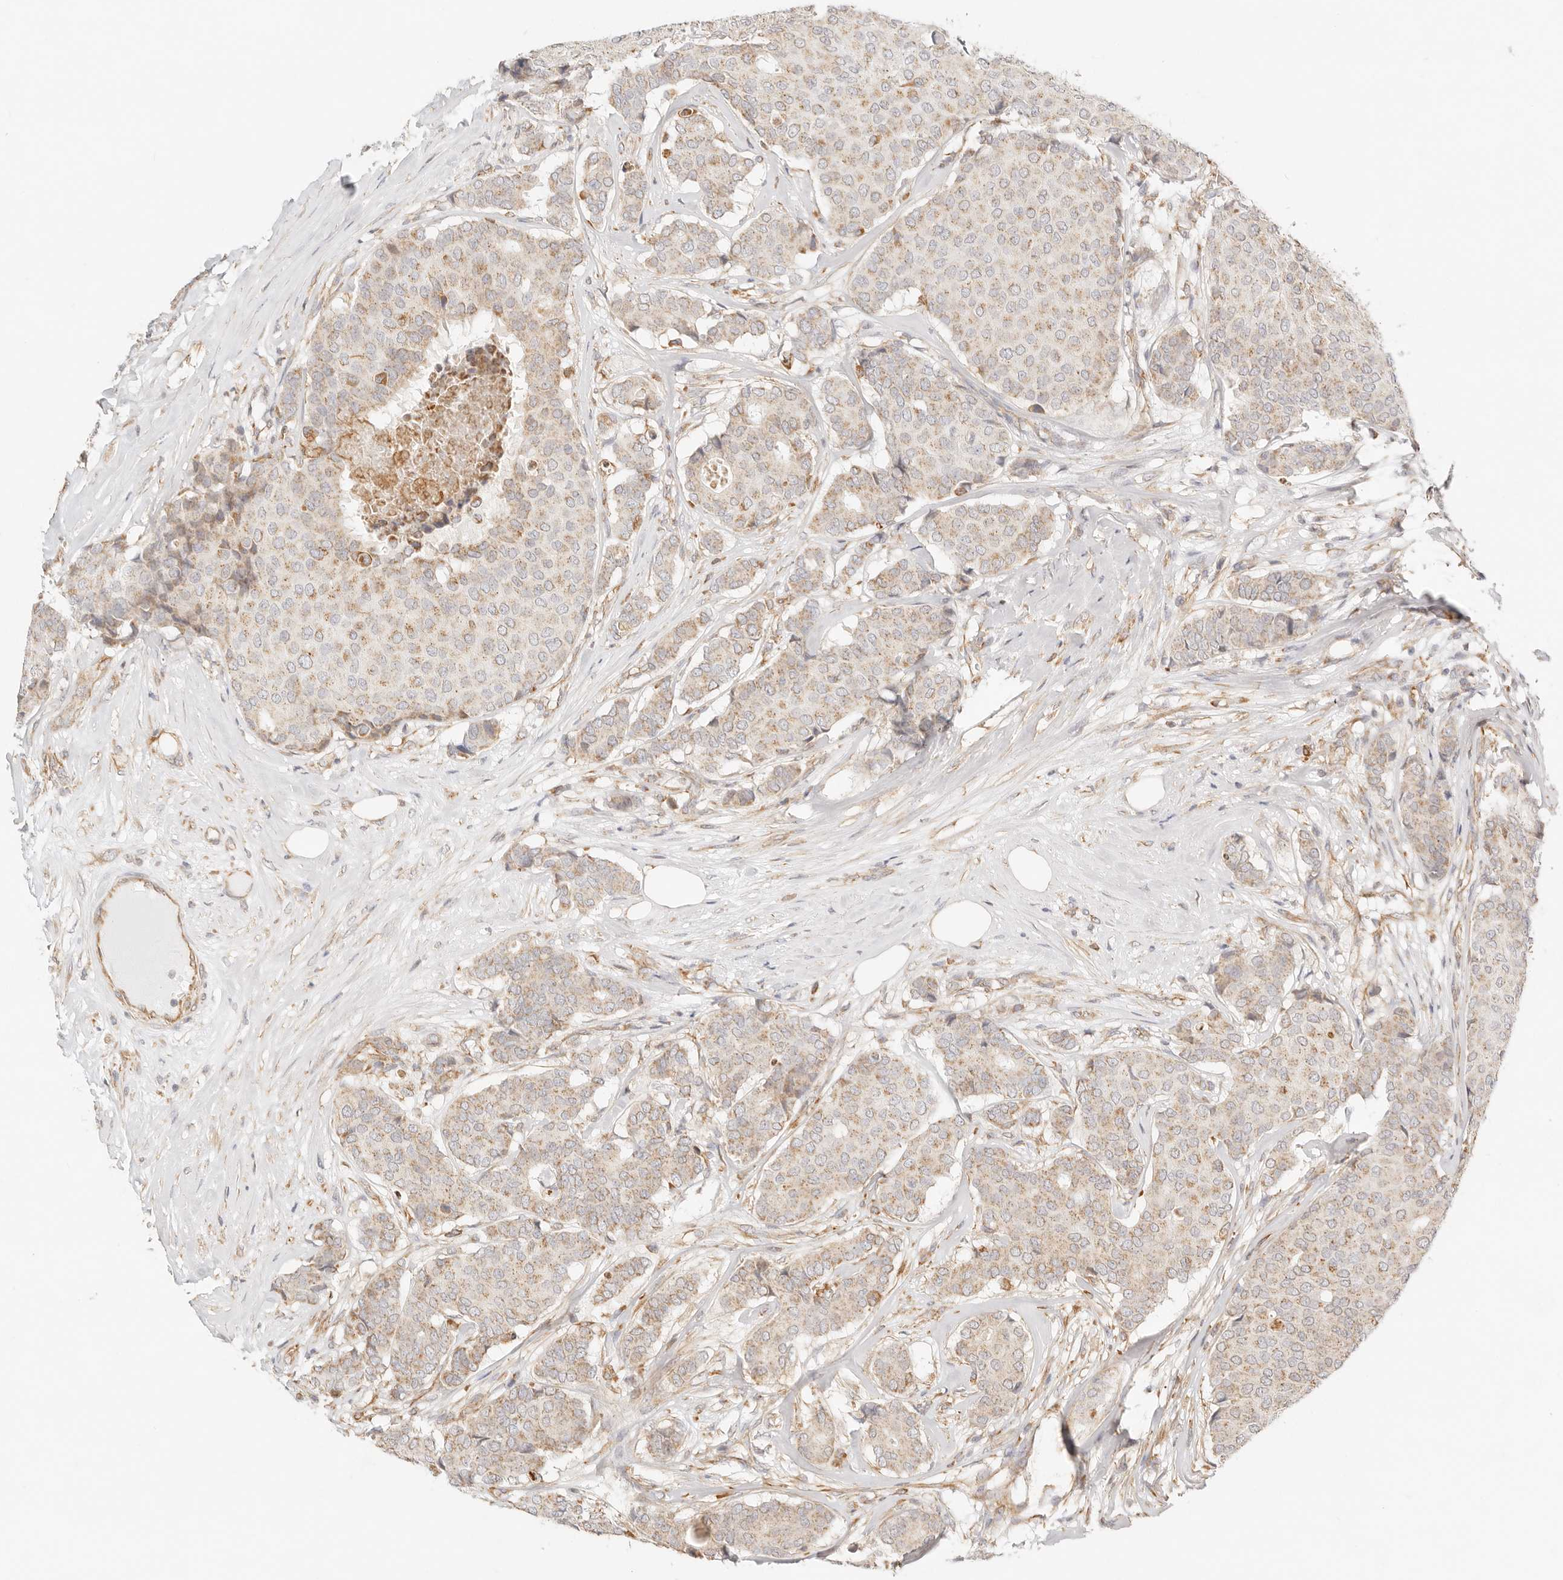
{"staining": {"intensity": "weak", "quantity": ">75%", "location": "cytoplasmic/membranous"}, "tissue": "breast cancer", "cell_type": "Tumor cells", "image_type": "cancer", "snomed": [{"axis": "morphology", "description": "Duct carcinoma"}, {"axis": "topography", "description": "Breast"}], "caption": "High-power microscopy captured an IHC image of breast cancer (infiltrating ductal carcinoma), revealing weak cytoplasmic/membranous positivity in approximately >75% of tumor cells.", "gene": "ZC3H11A", "patient": {"sex": "female", "age": 75}}